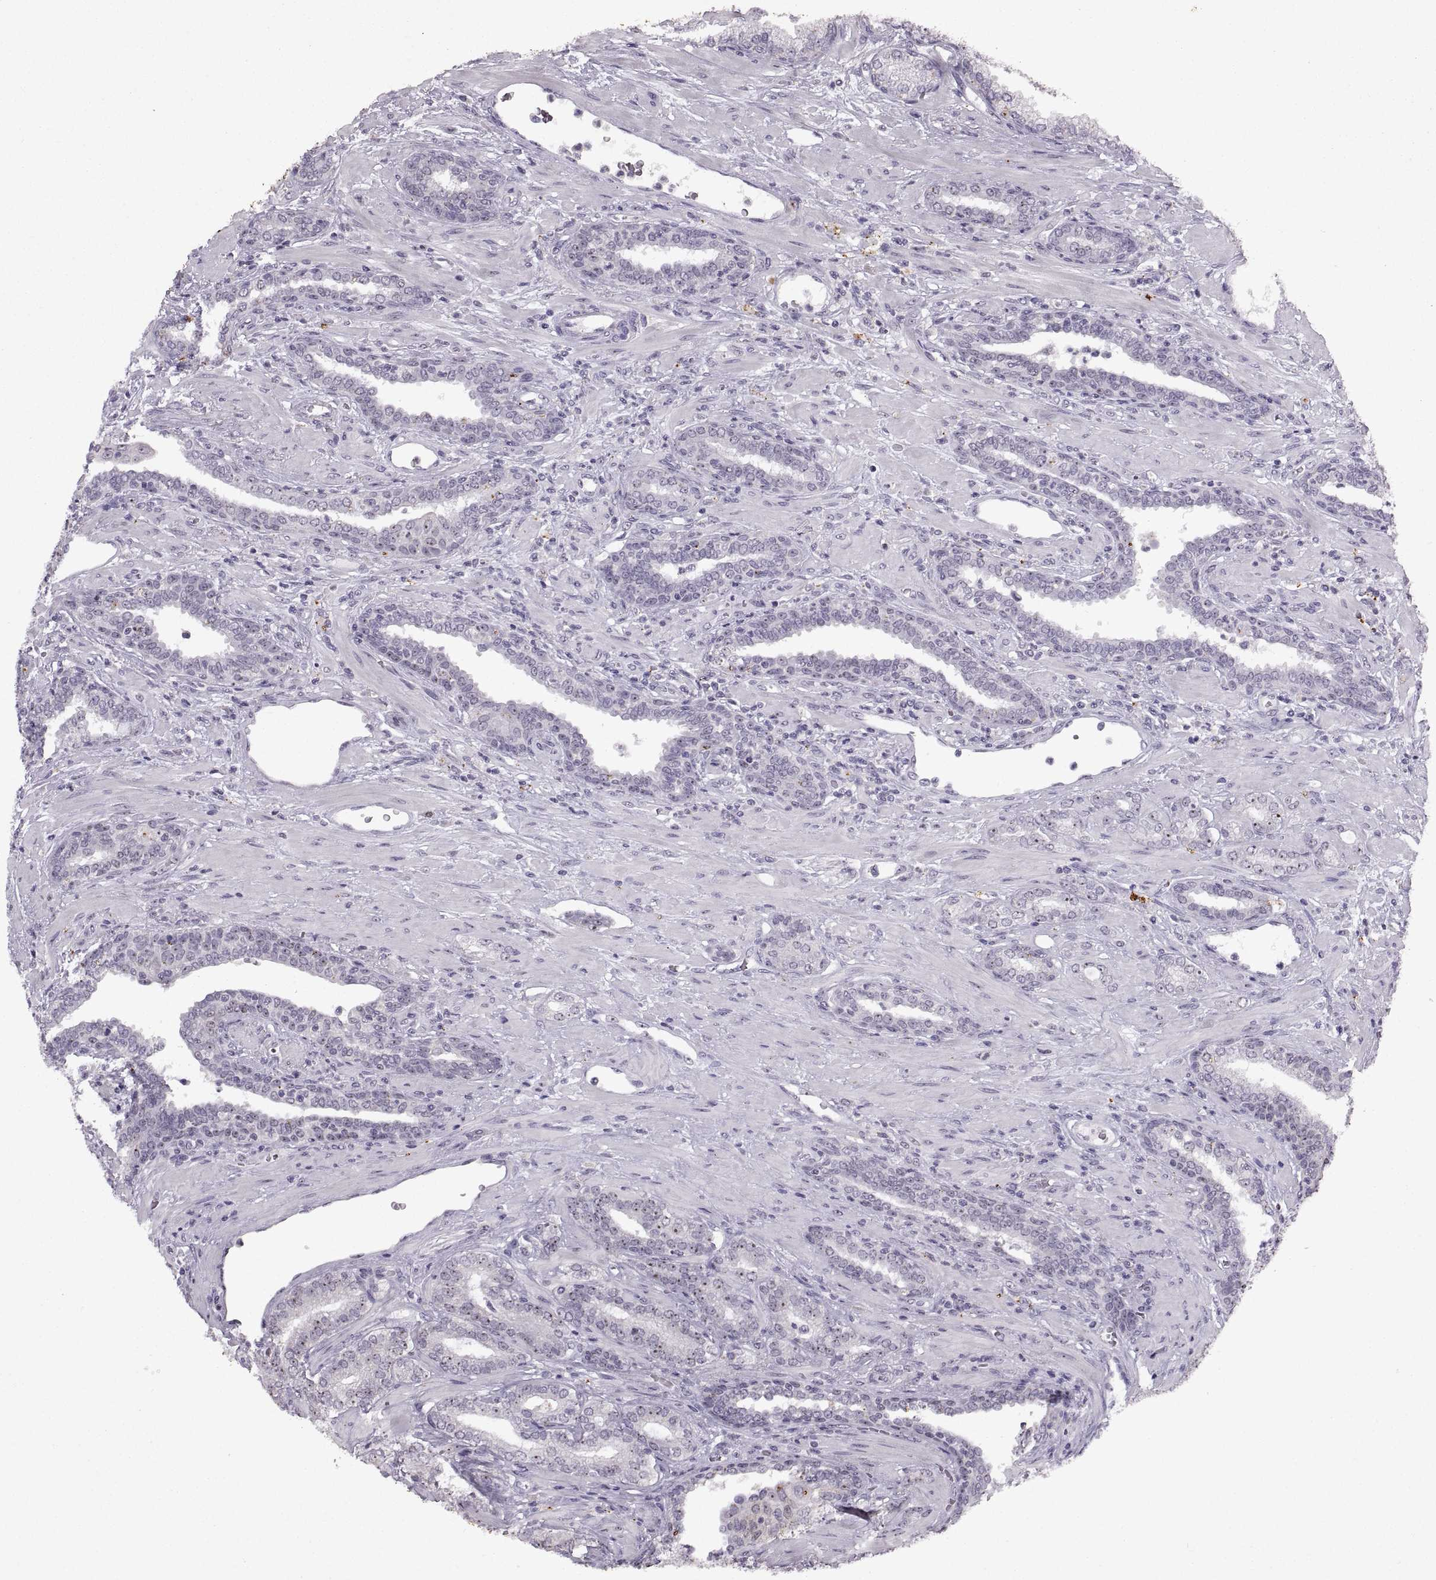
{"staining": {"intensity": "strong", "quantity": "<25%", "location": "nuclear"}, "tissue": "prostate cancer", "cell_type": "Tumor cells", "image_type": "cancer", "snomed": [{"axis": "morphology", "description": "Adenocarcinoma, Low grade"}, {"axis": "topography", "description": "Prostate"}], "caption": "Immunohistochemical staining of prostate cancer displays strong nuclear protein staining in about <25% of tumor cells. (DAB IHC with brightfield microscopy, high magnification).", "gene": "SINHCAF", "patient": {"sex": "male", "age": 61}}